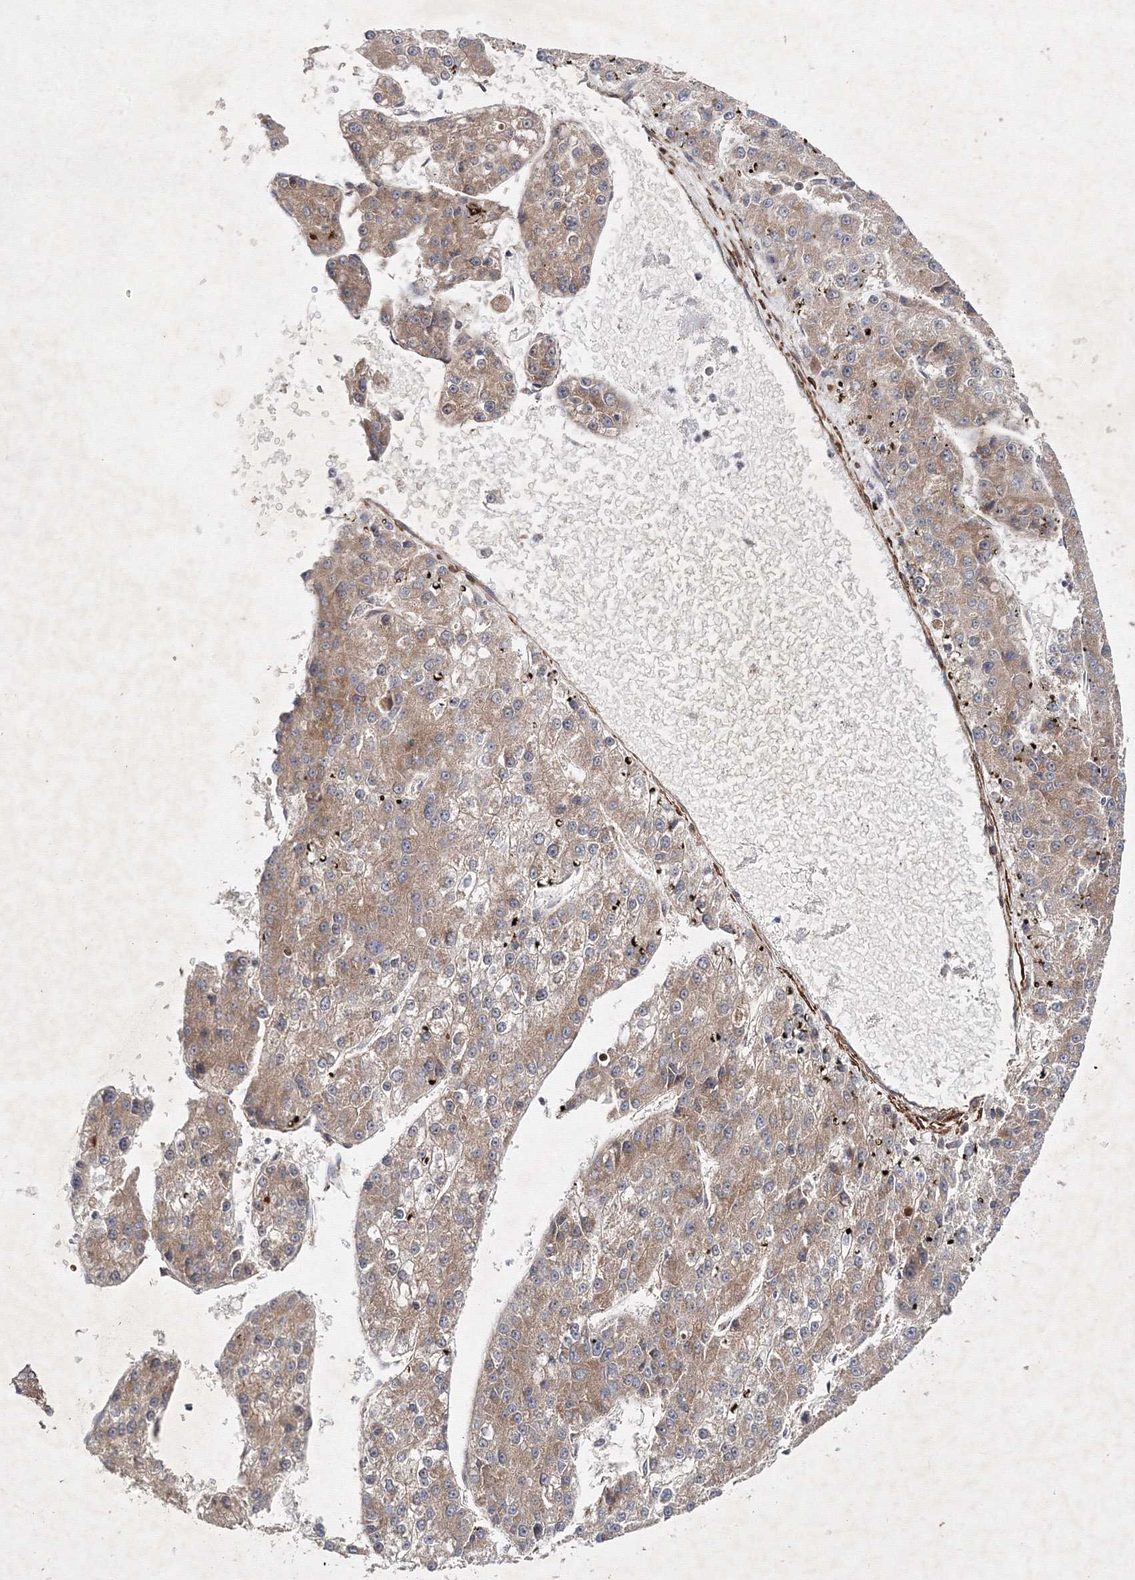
{"staining": {"intensity": "weak", "quantity": ">75%", "location": "cytoplasmic/membranous"}, "tissue": "liver cancer", "cell_type": "Tumor cells", "image_type": "cancer", "snomed": [{"axis": "morphology", "description": "Carcinoma, Hepatocellular, NOS"}, {"axis": "topography", "description": "Liver"}], "caption": "Immunohistochemical staining of liver cancer (hepatocellular carcinoma) displays low levels of weak cytoplasmic/membranous protein expression in approximately >75% of tumor cells. (Brightfield microscopy of DAB IHC at high magnification).", "gene": "GFM1", "patient": {"sex": "female", "age": 73}}